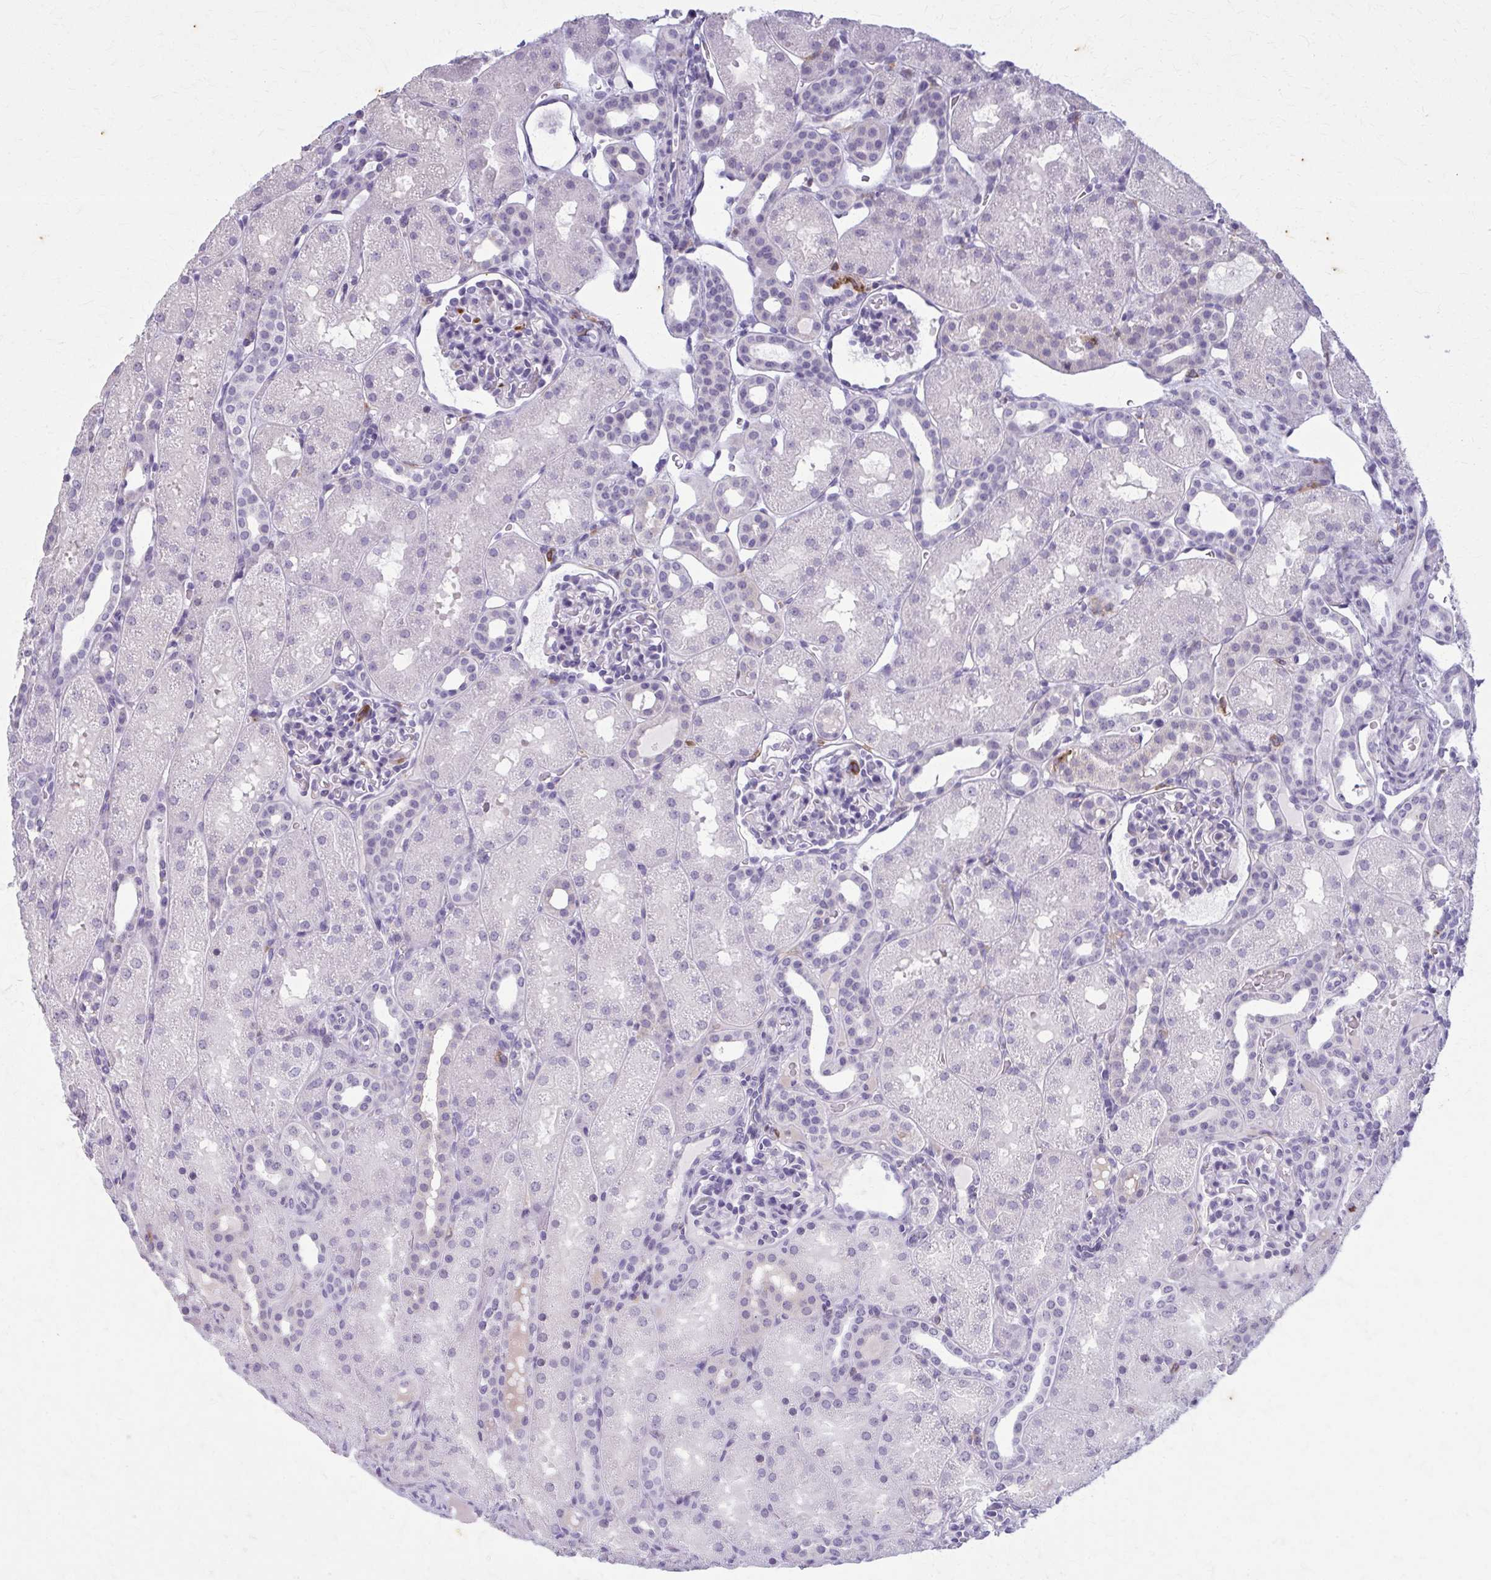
{"staining": {"intensity": "negative", "quantity": "none", "location": "none"}, "tissue": "kidney", "cell_type": "Cells in glomeruli", "image_type": "normal", "snomed": [{"axis": "morphology", "description": "Normal tissue, NOS"}, {"axis": "topography", "description": "Kidney"}], "caption": "This is an immunohistochemistry (IHC) photomicrograph of unremarkable human kidney. There is no positivity in cells in glomeruli.", "gene": "CARD9", "patient": {"sex": "male", "age": 2}}